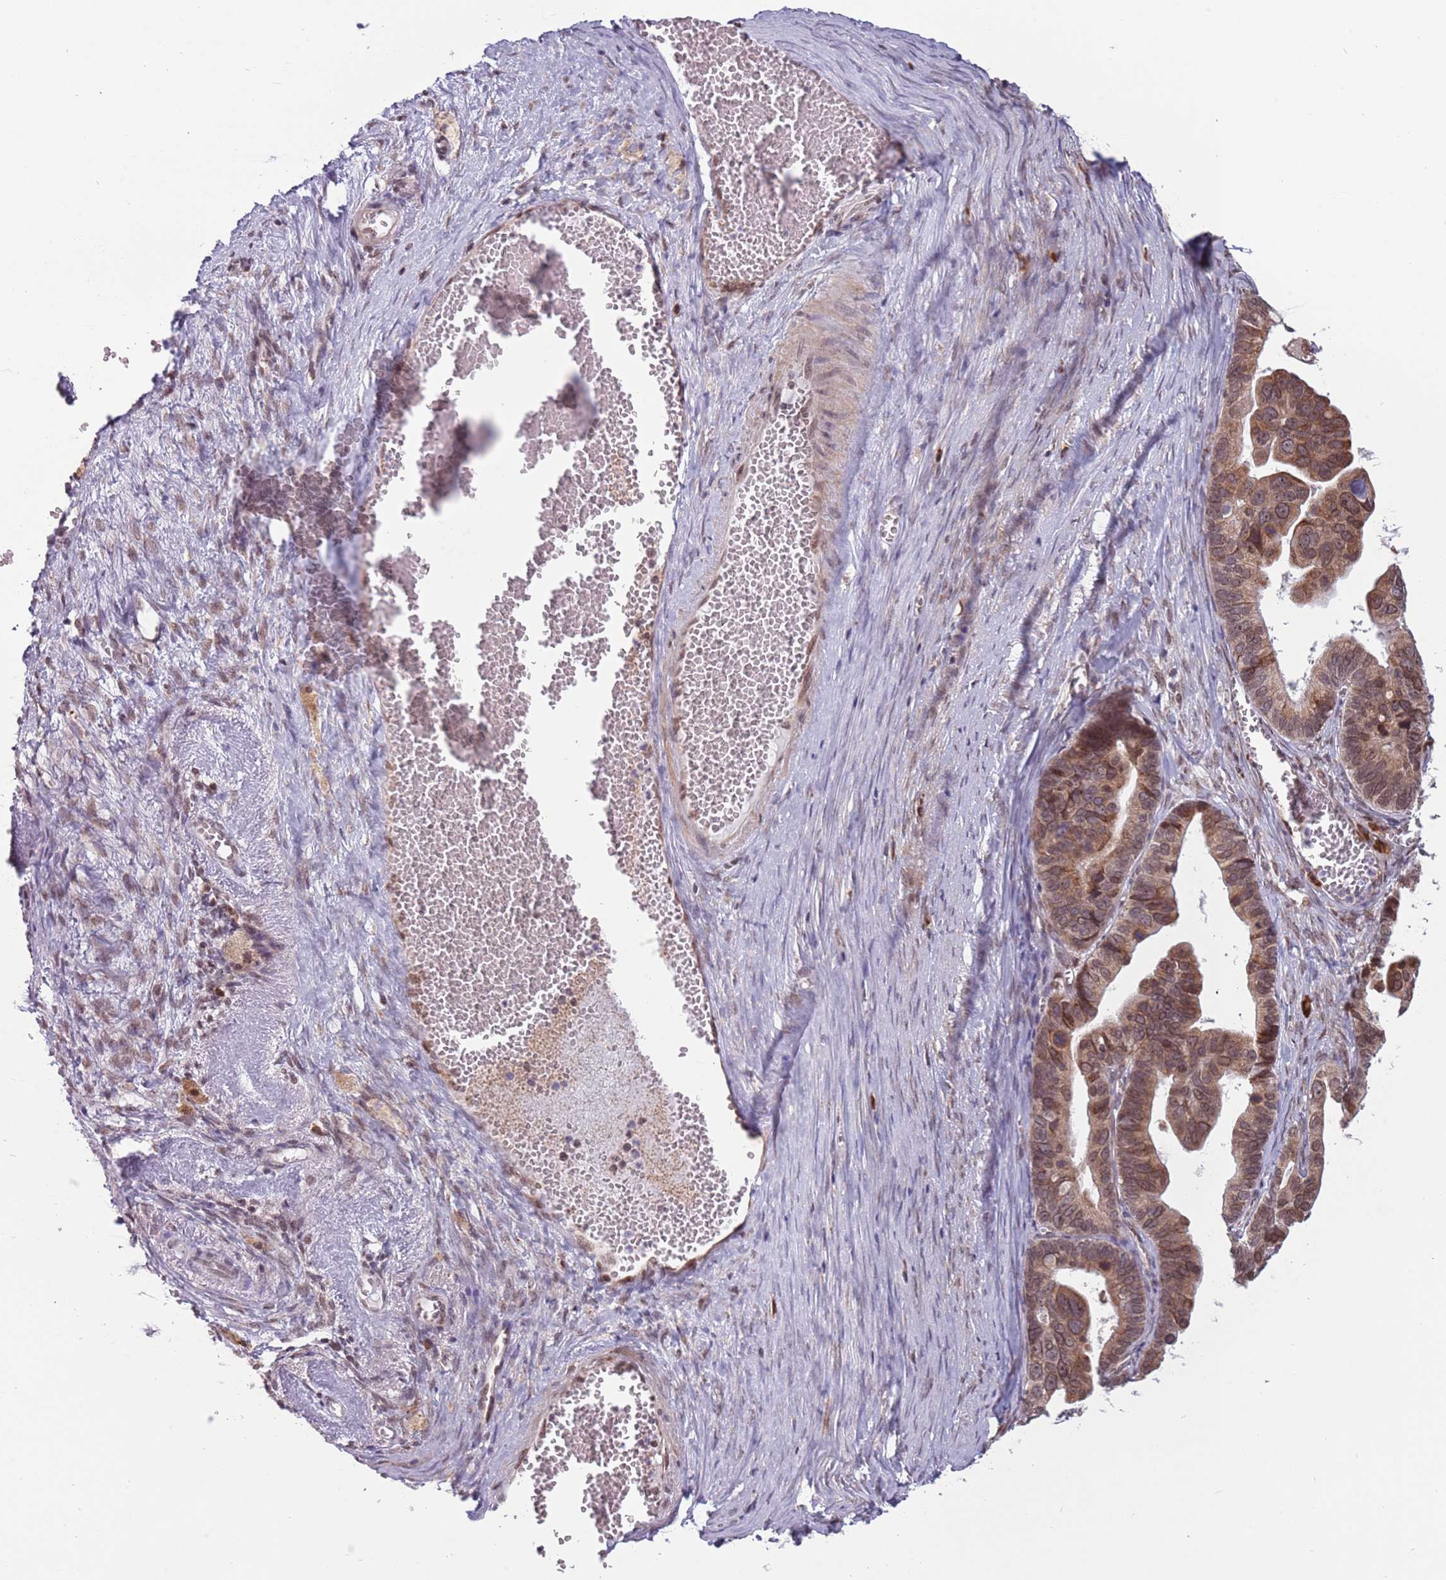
{"staining": {"intensity": "moderate", "quantity": ">75%", "location": "cytoplasmic/membranous,nuclear"}, "tissue": "ovarian cancer", "cell_type": "Tumor cells", "image_type": "cancer", "snomed": [{"axis": "morphology", "description": "Cystadenocarcinoma, serous, NOS"}, {"axis": "topography", "description": "Ovary"}], "caption": "The photomicrograph shows a brown stain indicating the presence of a protein in the cytoplasmic/membranous and nuclear of tumor cells in ovarian serous cystadenocarcinoma.", "gene": "BARD1", "patient": {"sex": "female", "age": 56}}